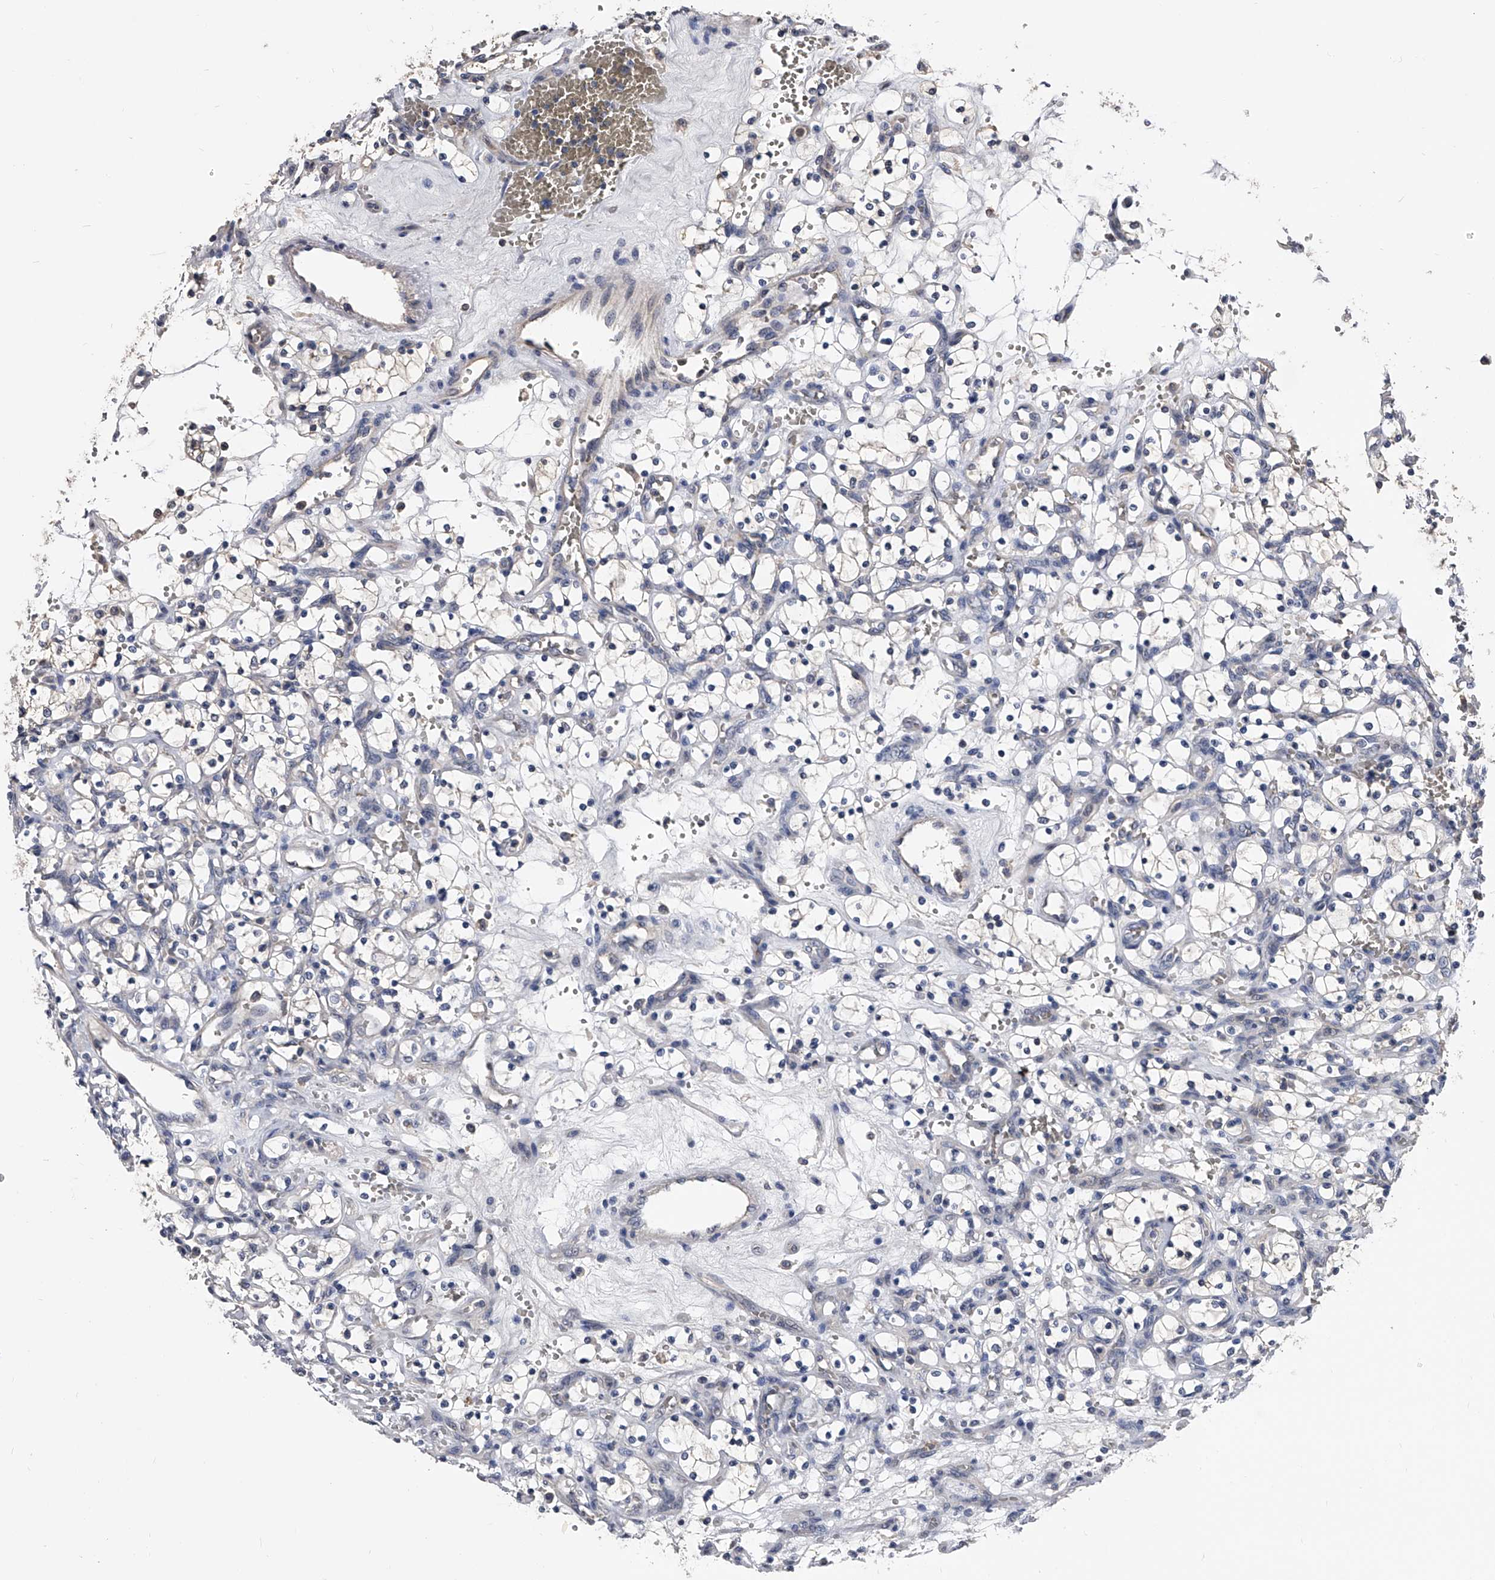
{"staining": {"intensity": "negative", "quantity": "none", "location": "none"}, "tissue": "renal cancer", "cell_type": "Tumor cells", "image_type": "cancer", "snomed": [{"axis": "morphology", "description": "Adenocarcinoma, NOS"}, {"axis": "topography", "description": "Kidney"}], "caption": "DAB (3,3'-diaminobenzidine) immunohistochemical staining of renal cancer (adenocarcinoma) displays no significant expression in tumor cells.", "gene": "EFCAB7", "patient": {"sex": "female", "age": 69}}